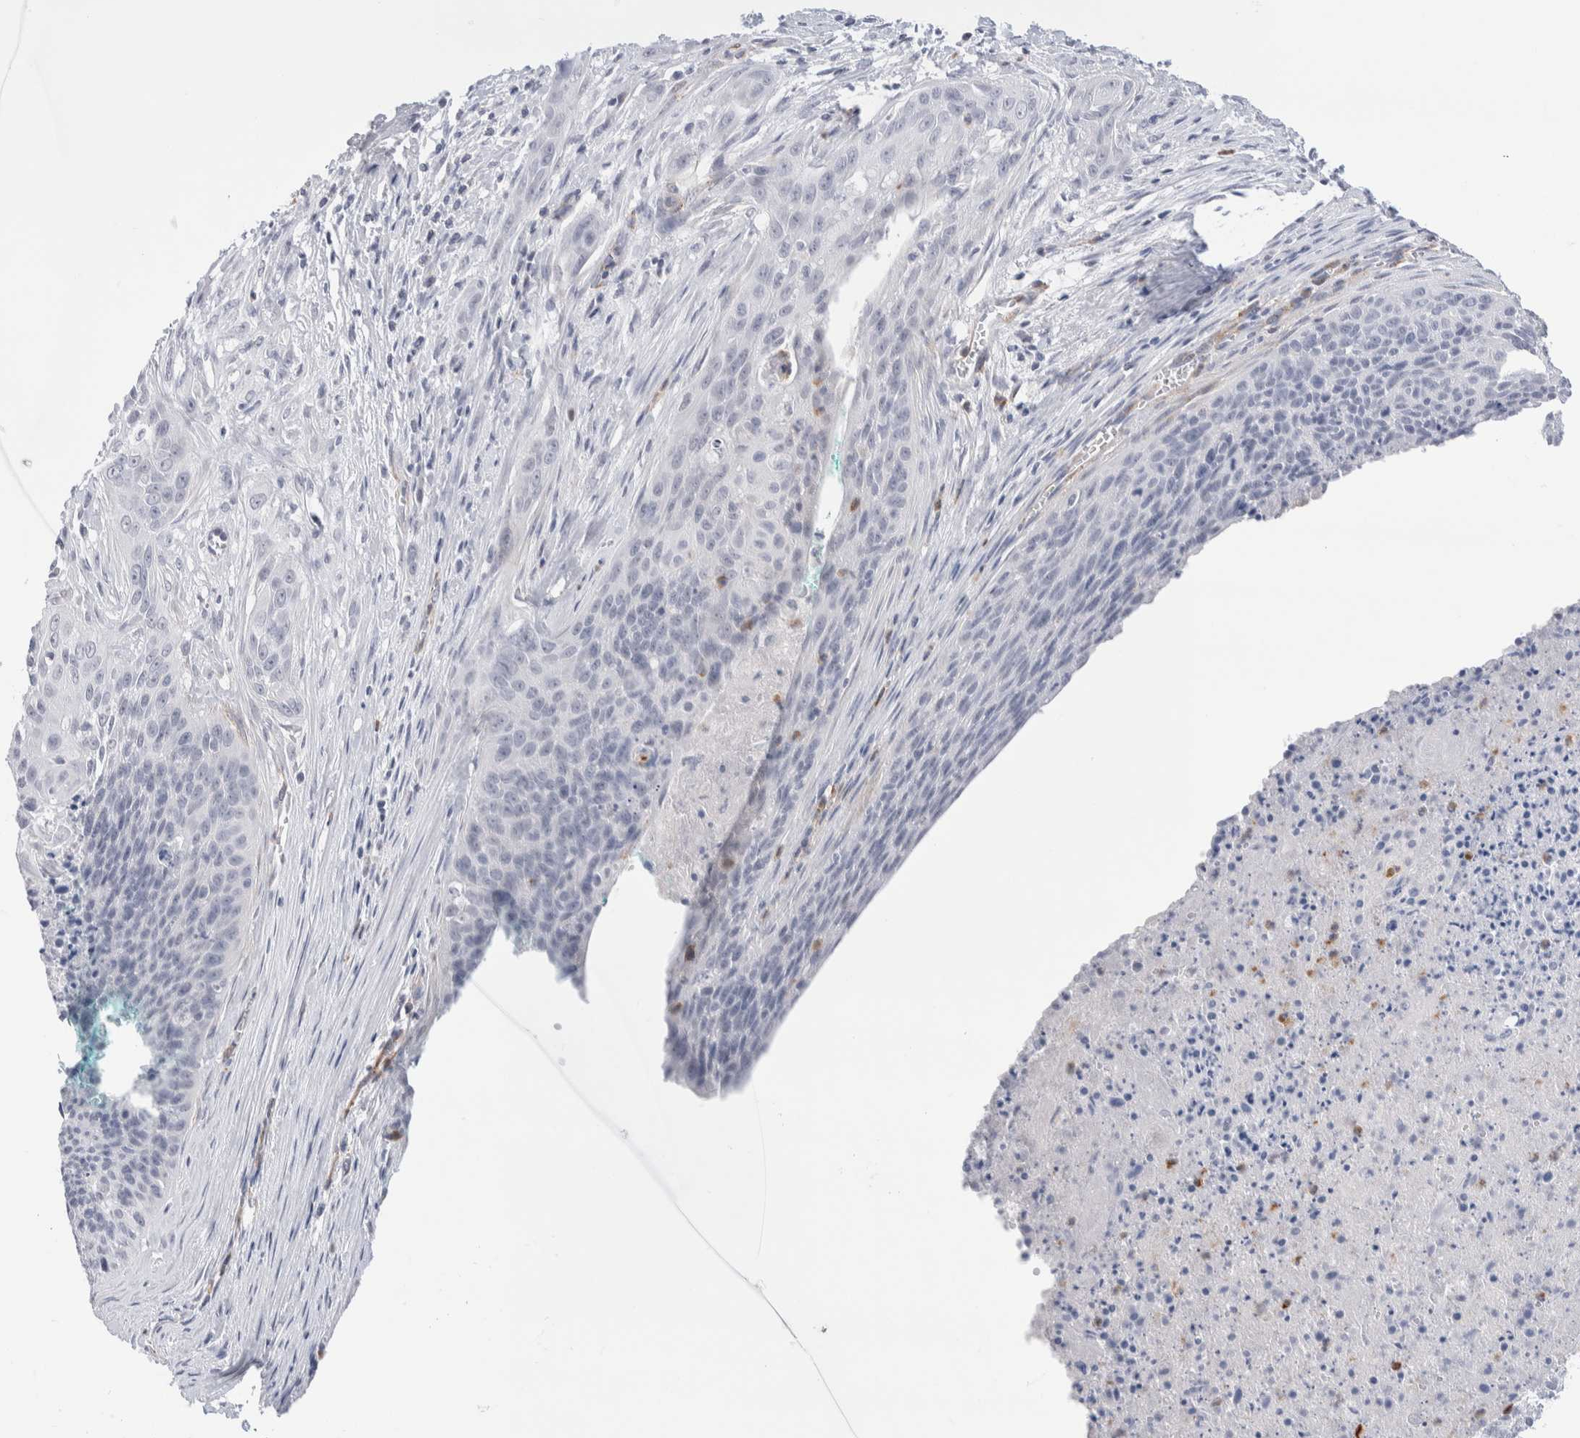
{"staining": {"intensity": "negative", "quantity": "none", "location": "none"}, "tissue": "cervical cancer", "cell_type": "Tumor cells", "image_type": "cancer", "snomed": [{"axis": "morphology", "description": "Squamous cell carcinoma, NOS"}, {"axis": "topography", "description": "Cervix"}], "caption": "A high-resolution micrograph shows immunohistochemistry staining of cervical squamous cell carcinoma, which displays no significant staining in tumor cells.", "gene": "SEPTIN4", "patient": {"sex": "female", "age": 55}}